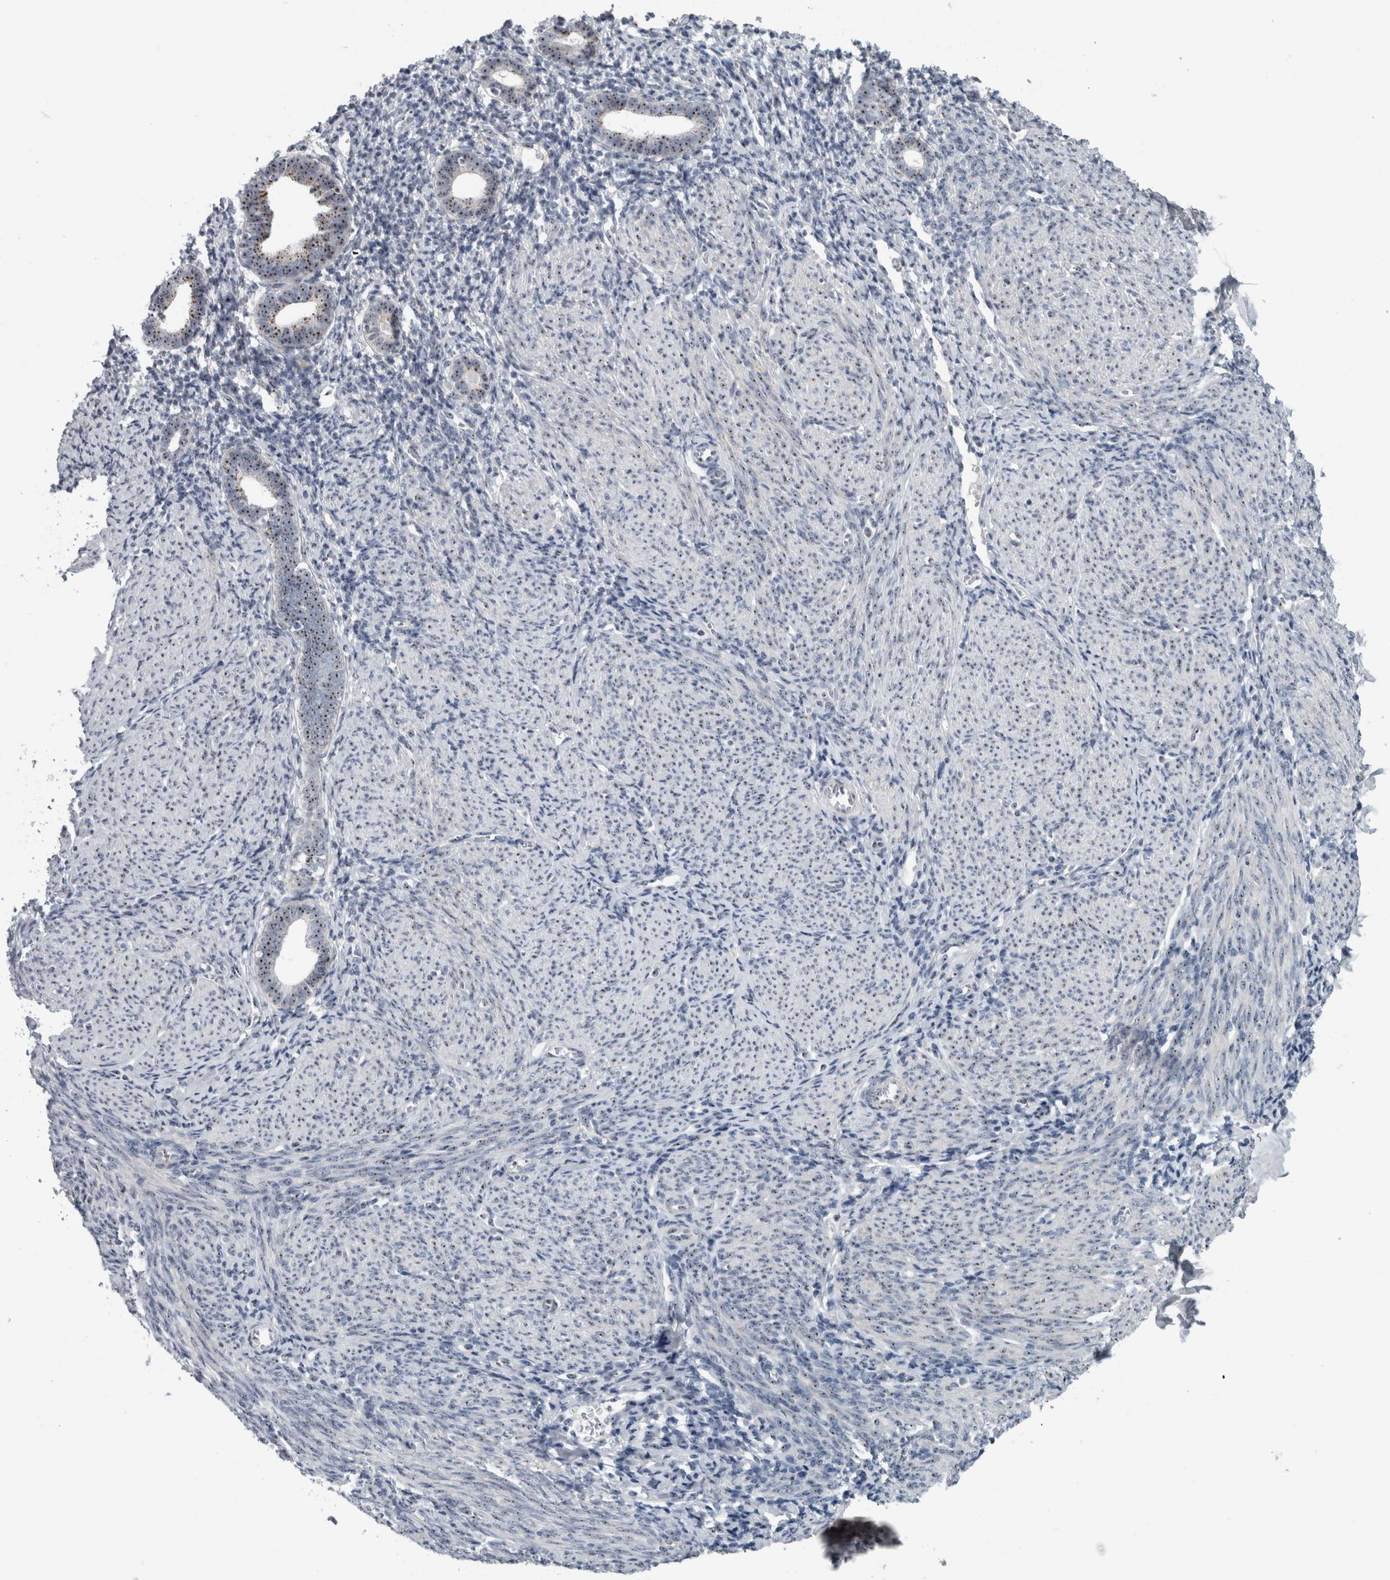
{"staining": {"intensity": "negative", "quantity": "none", "location": "none"}, "tissue": "endometrium", "cell_type": "Cells in endometrial stroma", "image_type": "normal", "snomed": [{"axis": "morphology", "description": "Normal tissue, NOS"}, {"axis": "morphology", "description": "Adenocarcinoma, NOS"}, {"axis": "topography", "description": "Endometrium"}], "caption": "Human endometrium stained for a protein using immunohistochemistry demonstrates no positivity in cells in endometrial stroma.", "gene": "UTP6", "patient": {"sex": "female", "age": 57}}